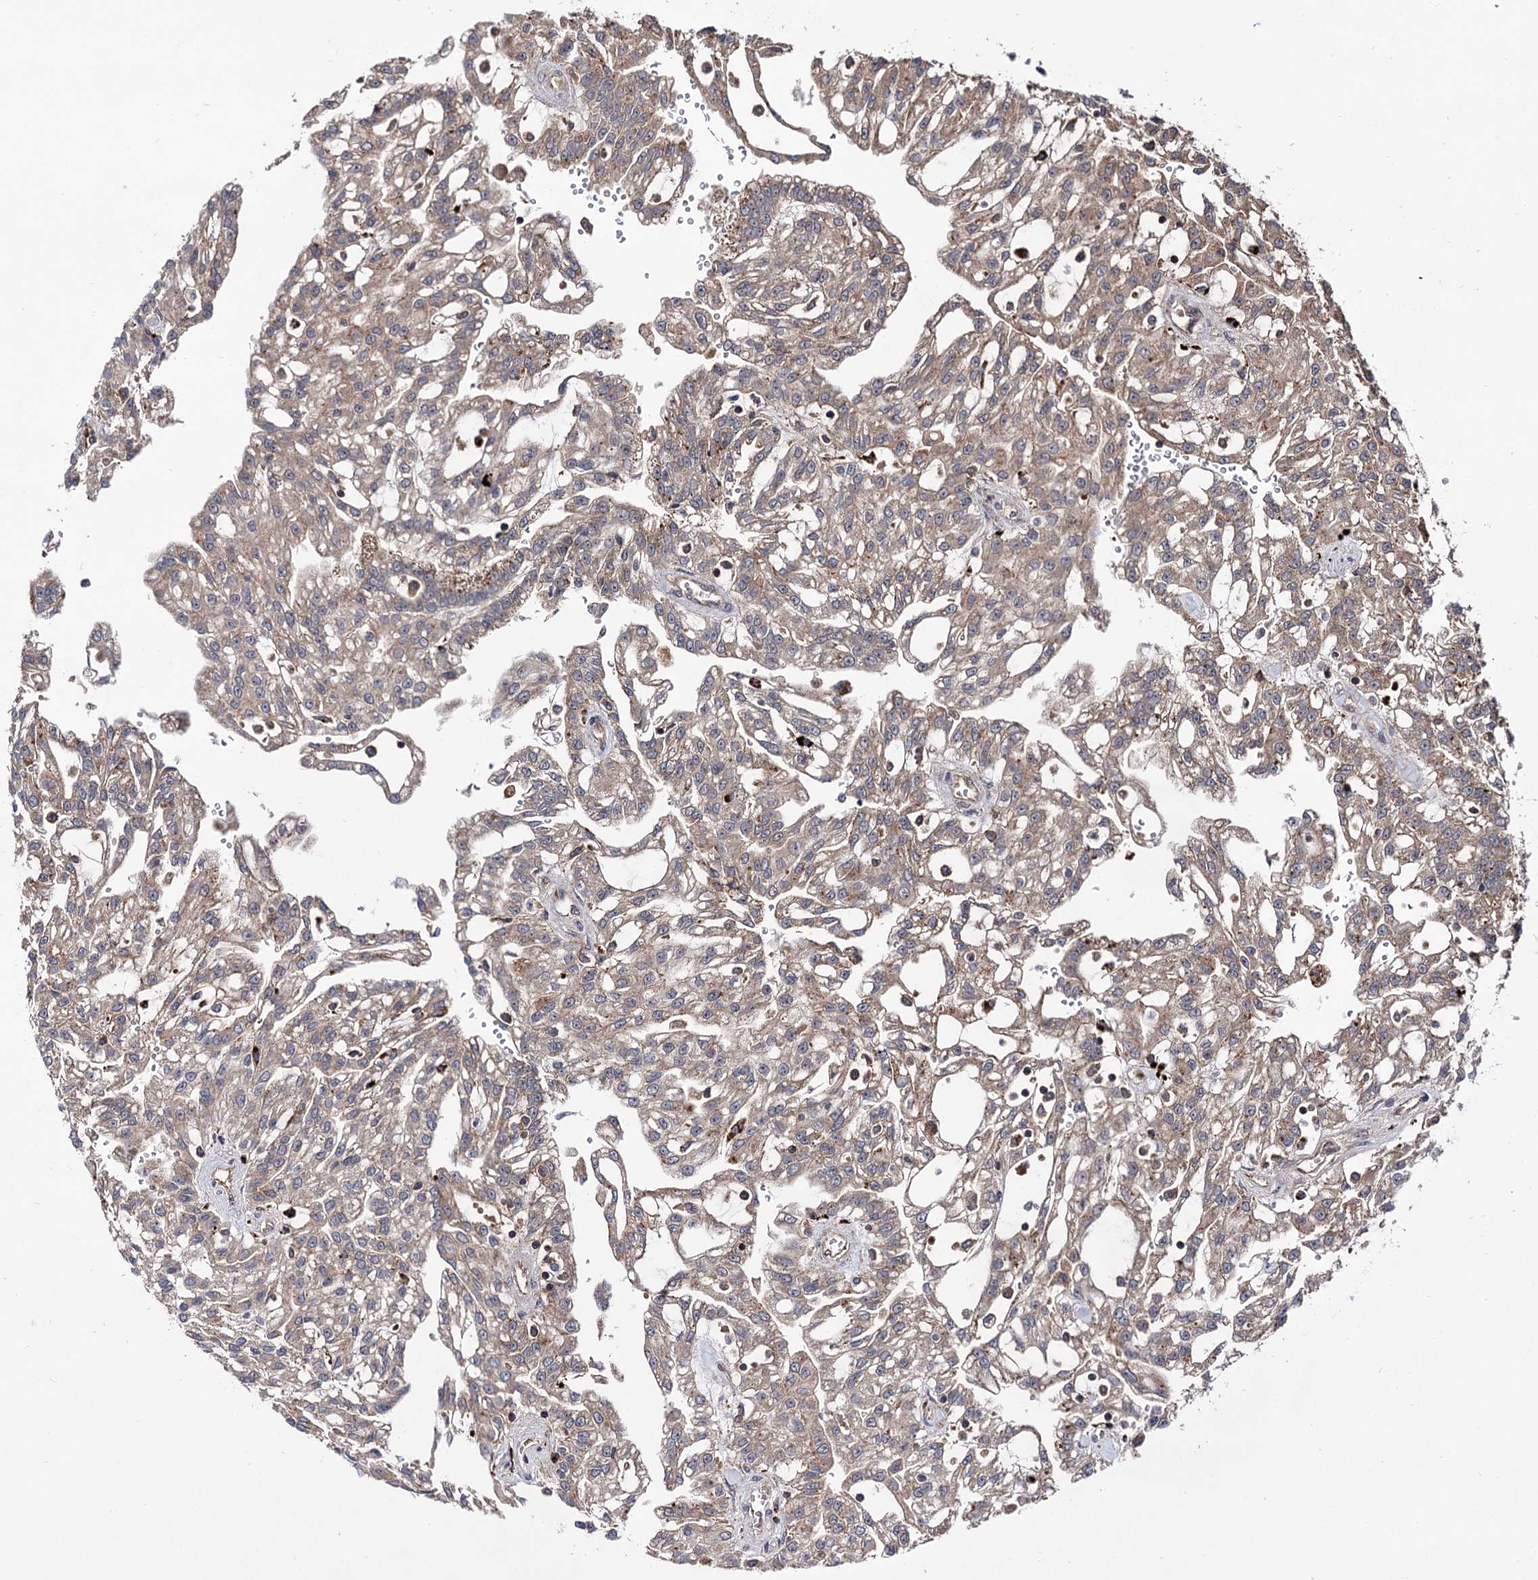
{"staining": {"intensity": "moderate", "quantity": ">75%", "location": "cytoplasmic/membranous"}, "tissue": "renal cancer", "cell_type": "Tumor cells", "image_type": "cancer", "snomed": [{"axis": "morphology", "description": "Adenocarcinoma, NOS"}, {"axis": "topography", "description": "Kidney"}], "caption": "Moderate cytoplasmic/membranous positivity is seen in approximately >75% of tumor cells in adenocarcinoma (renal).", "gene": "MICAL2", "patient": {"sex": "male", "age": 63}}